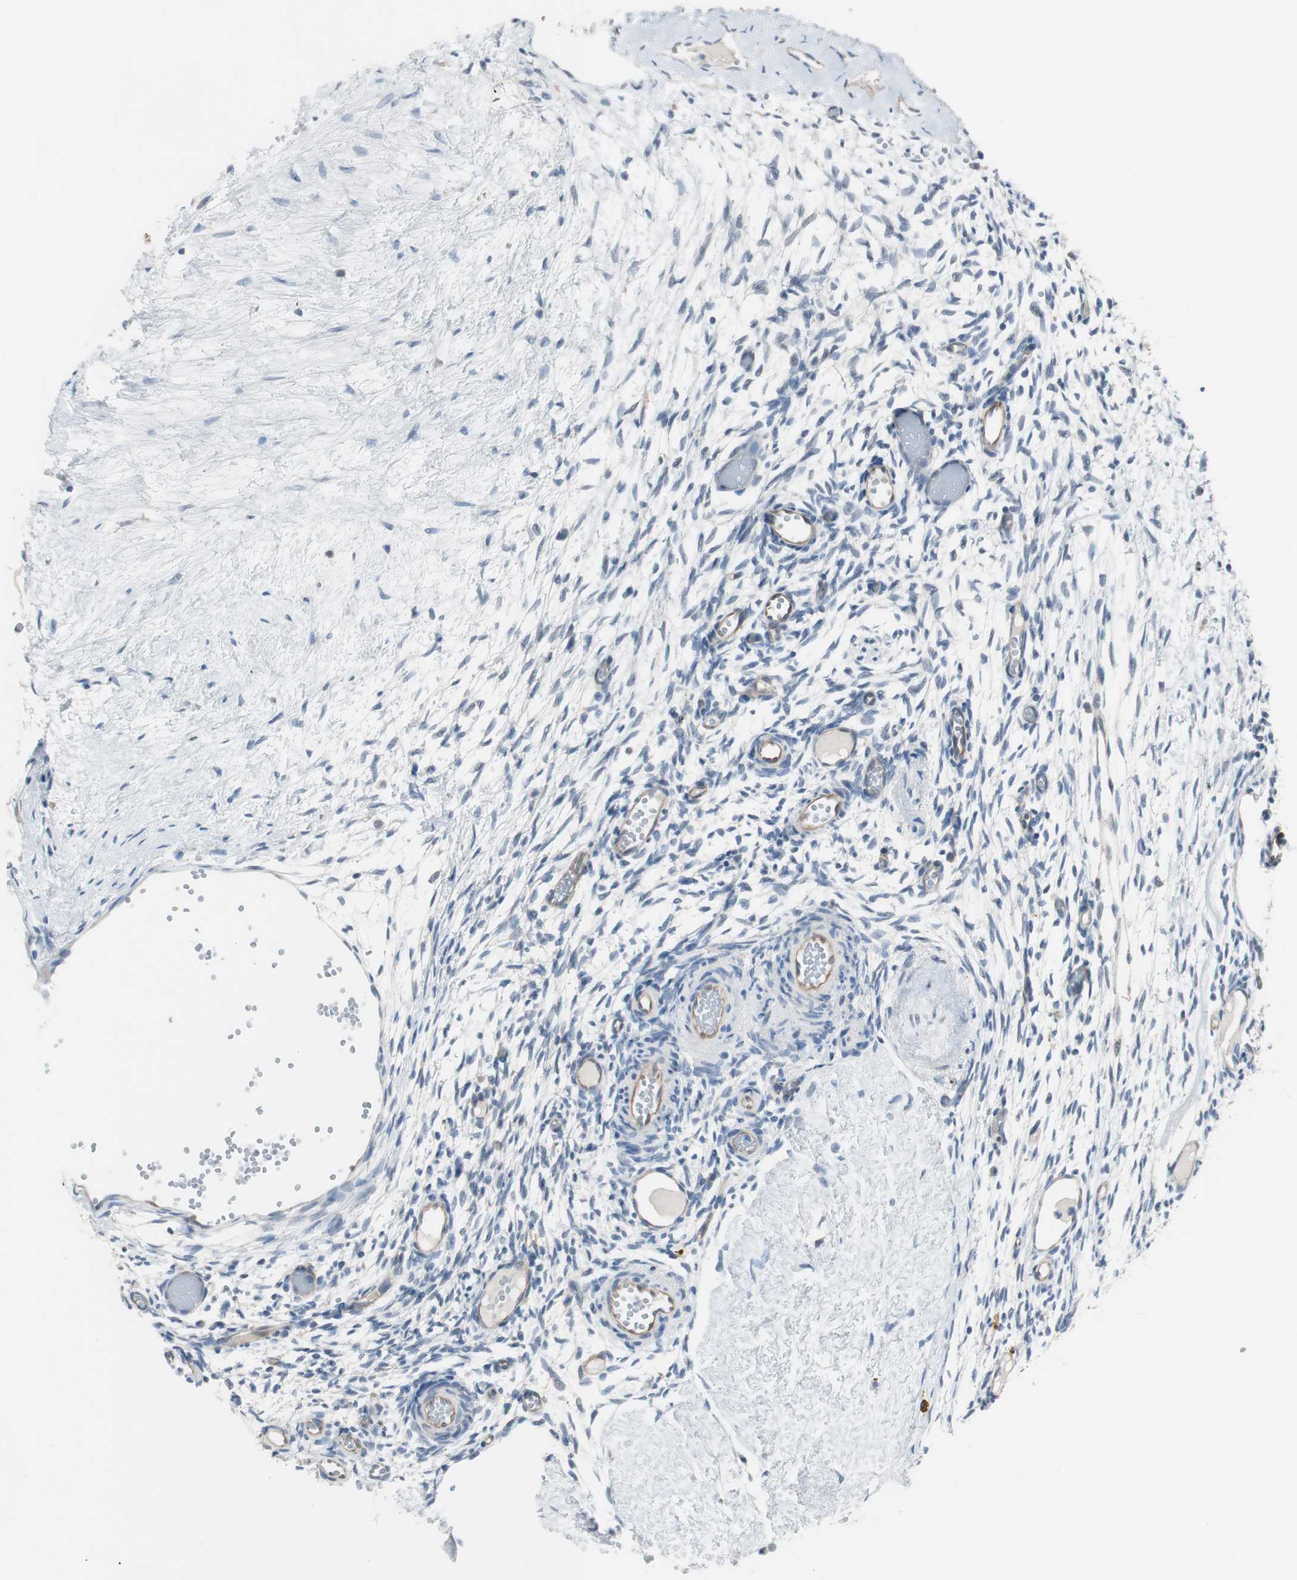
{"staining": {"intensity": "negative", "quantity": "none", "location": "none"}, "tissue": "ovary", "cell_type": "Ovarian stroma cells", "image_type": "normal", "snomed": [{"axis": "morphology", "description": "Normal tissue, NOS"}, {"axis": "topography", "description": "Ovary"}], "caption": "Immunohistochemistry of normal ovary exhibits no positivity in ovarian stroma cells. (IHC, brightfield microscopy, high magnification).", "gene": "SWAP70", "patient": {"sex": "female", "age": 35}}